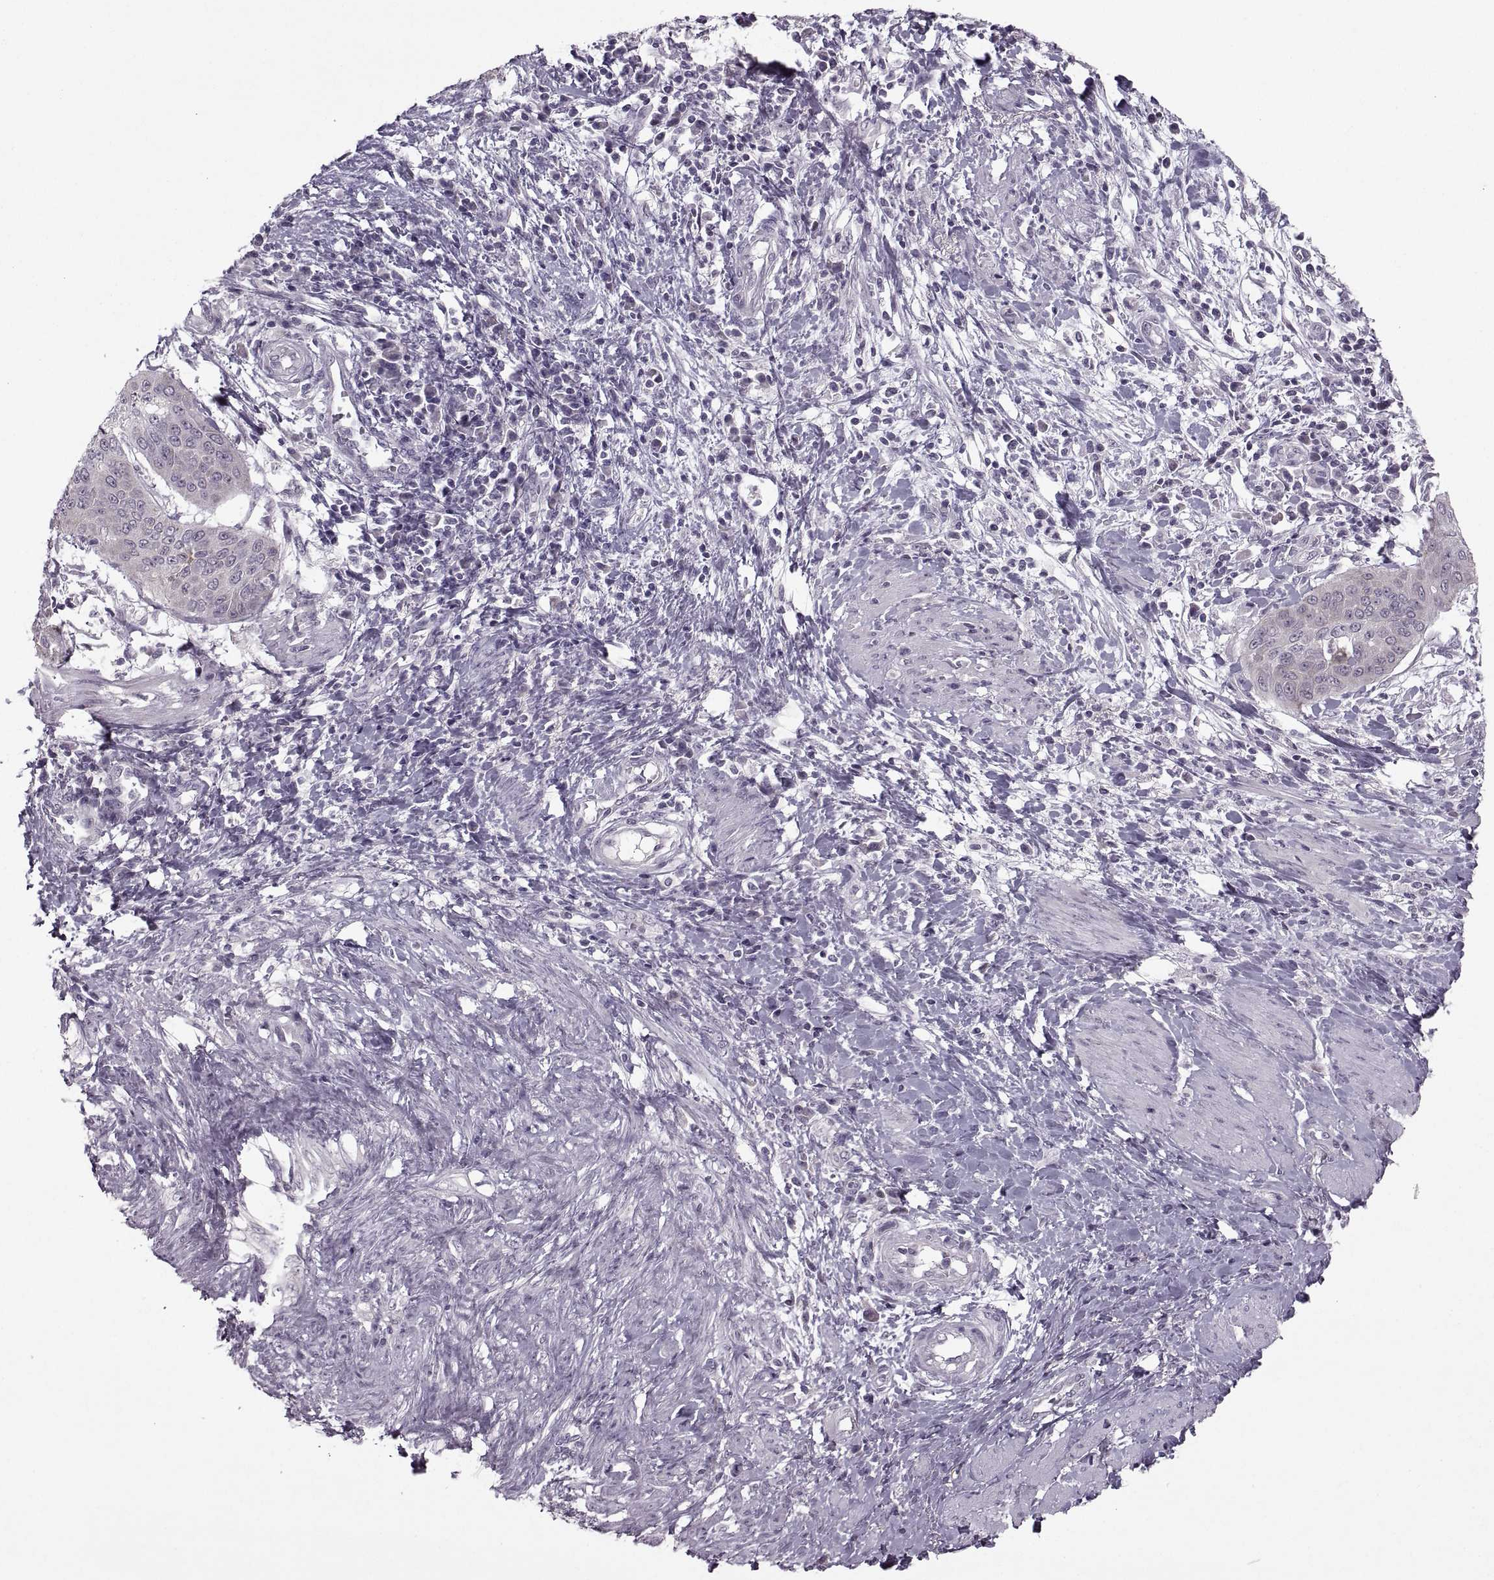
{"staining": {"intensity": "weak", "quantity": "<25%", "location": "cytoplasmic/membranous"}, "tissue": "cervical cancer", "cell_type": "Tumor cells", "image_type": "cancer", "snomed": [{"axis": "morphology", "description": "Squamous cell carcinoma, NOS"}, {"axis": "topography", "description": "Cervix"}], "caption": "The immunohistochemistry (IHC) histopathology image has no significant staining in tumor cells of cervical cancer tissue.", "gene": "MGAT4D", "patient": {"sex": "female", "age": 39}}